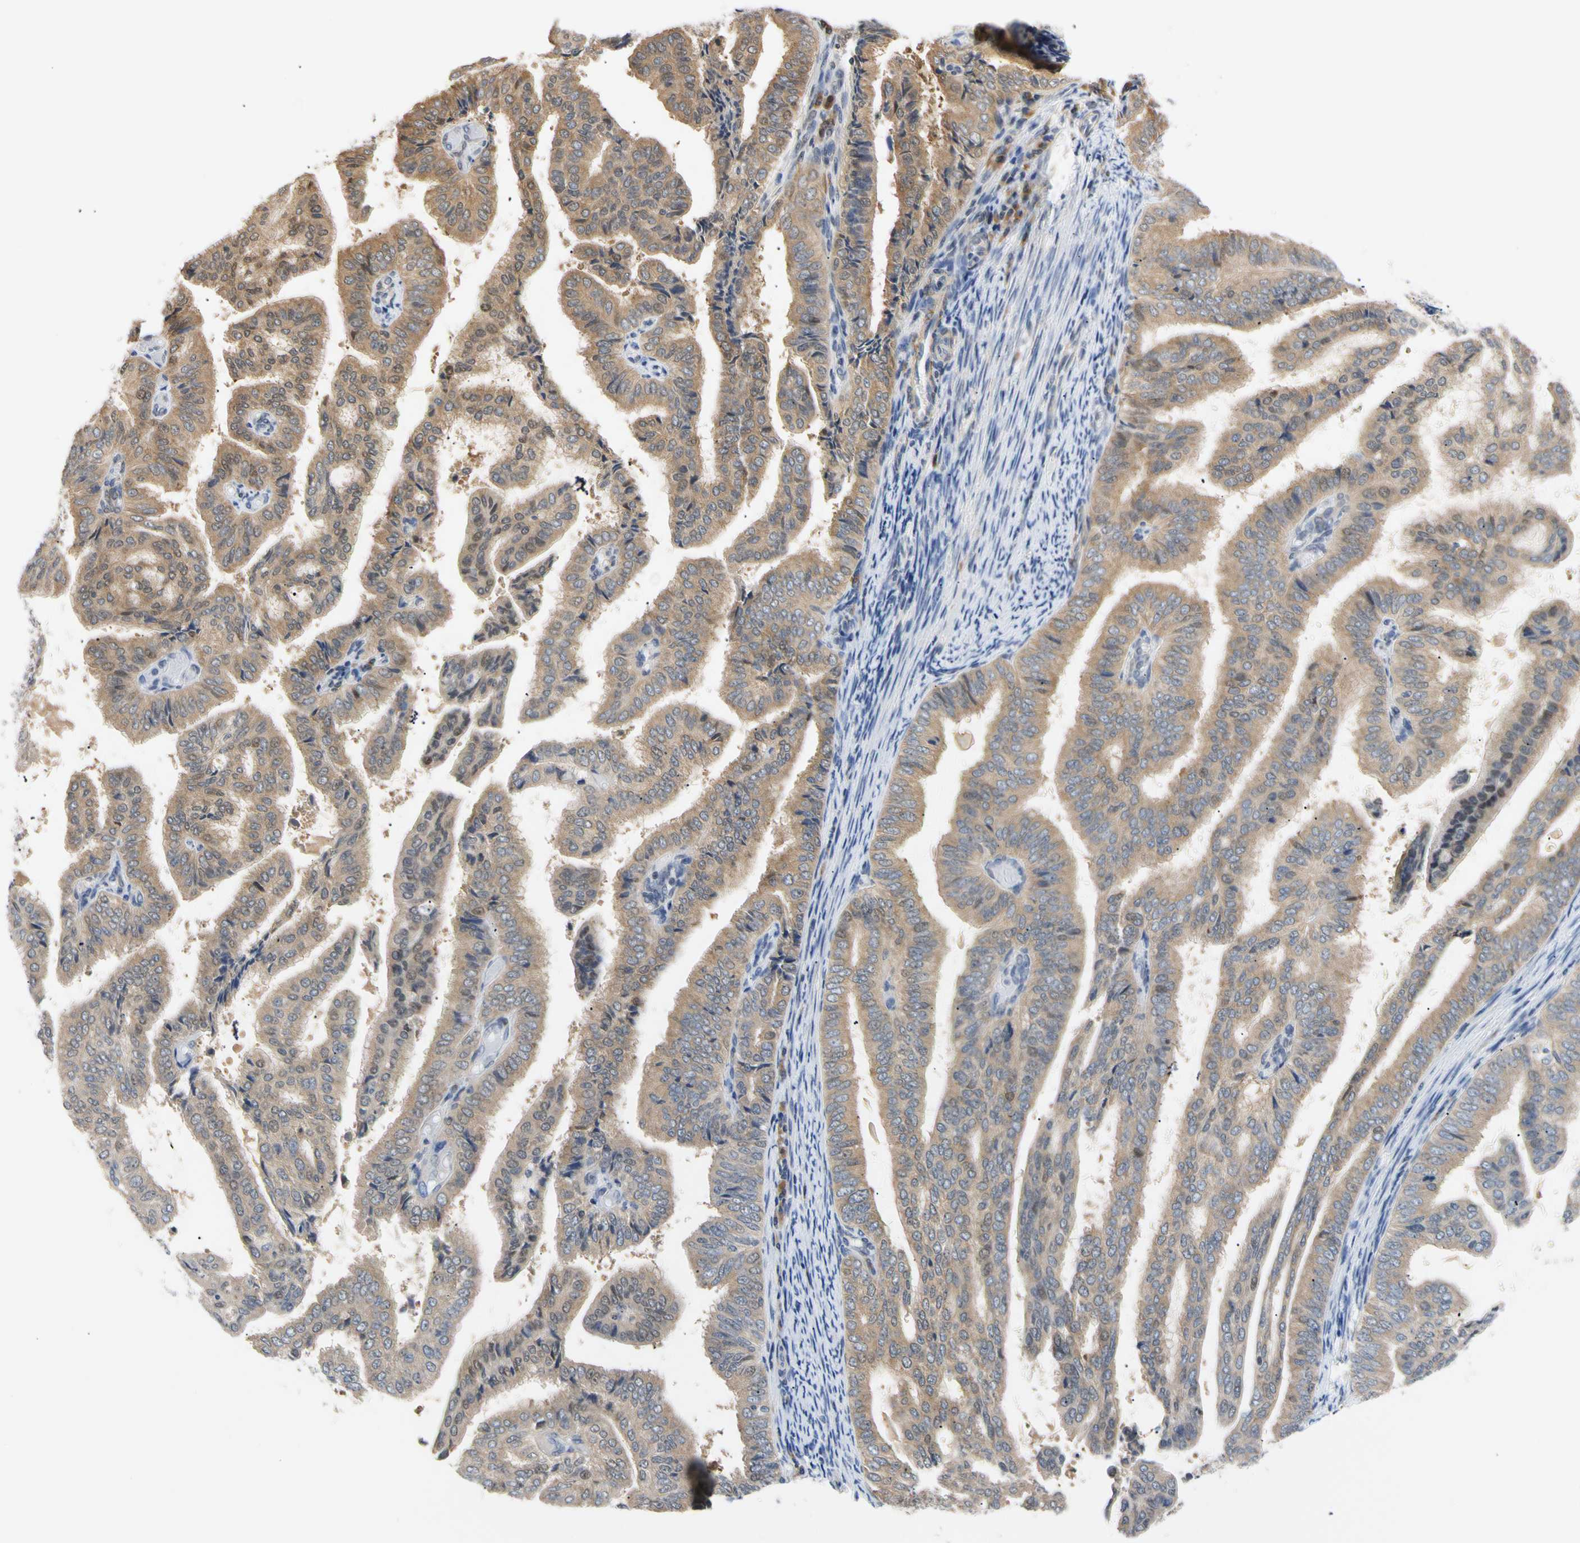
{"staining": {"intensity": "moderate", "quantity": ">75%", "location": "cytoplasmic/membranous"}, "tissue": "endometrial cancer", "cell_type": "Tumor cells", "image_type": "cancer", "snomed": [{"axis": "morphology", "description": "Adenocarcinoma, NOS"}, {"axis": "topography", "description": "Endometrium"}], "caption": "The photomicrograph demonstrates staining of endometrial cancer (adenocarcinoma), revealing moderate cytoplasmic/membranous protein staining (brown color) within tumor cells. The protein of interest is stained brown, and the nuclei are stained in blue (DAB (3,3'-diaminobenzidine) IHC with brightfield microscopy, high magnification).", "gene": "SEC23B", "patient": {"sex": "female", "age": 58}}